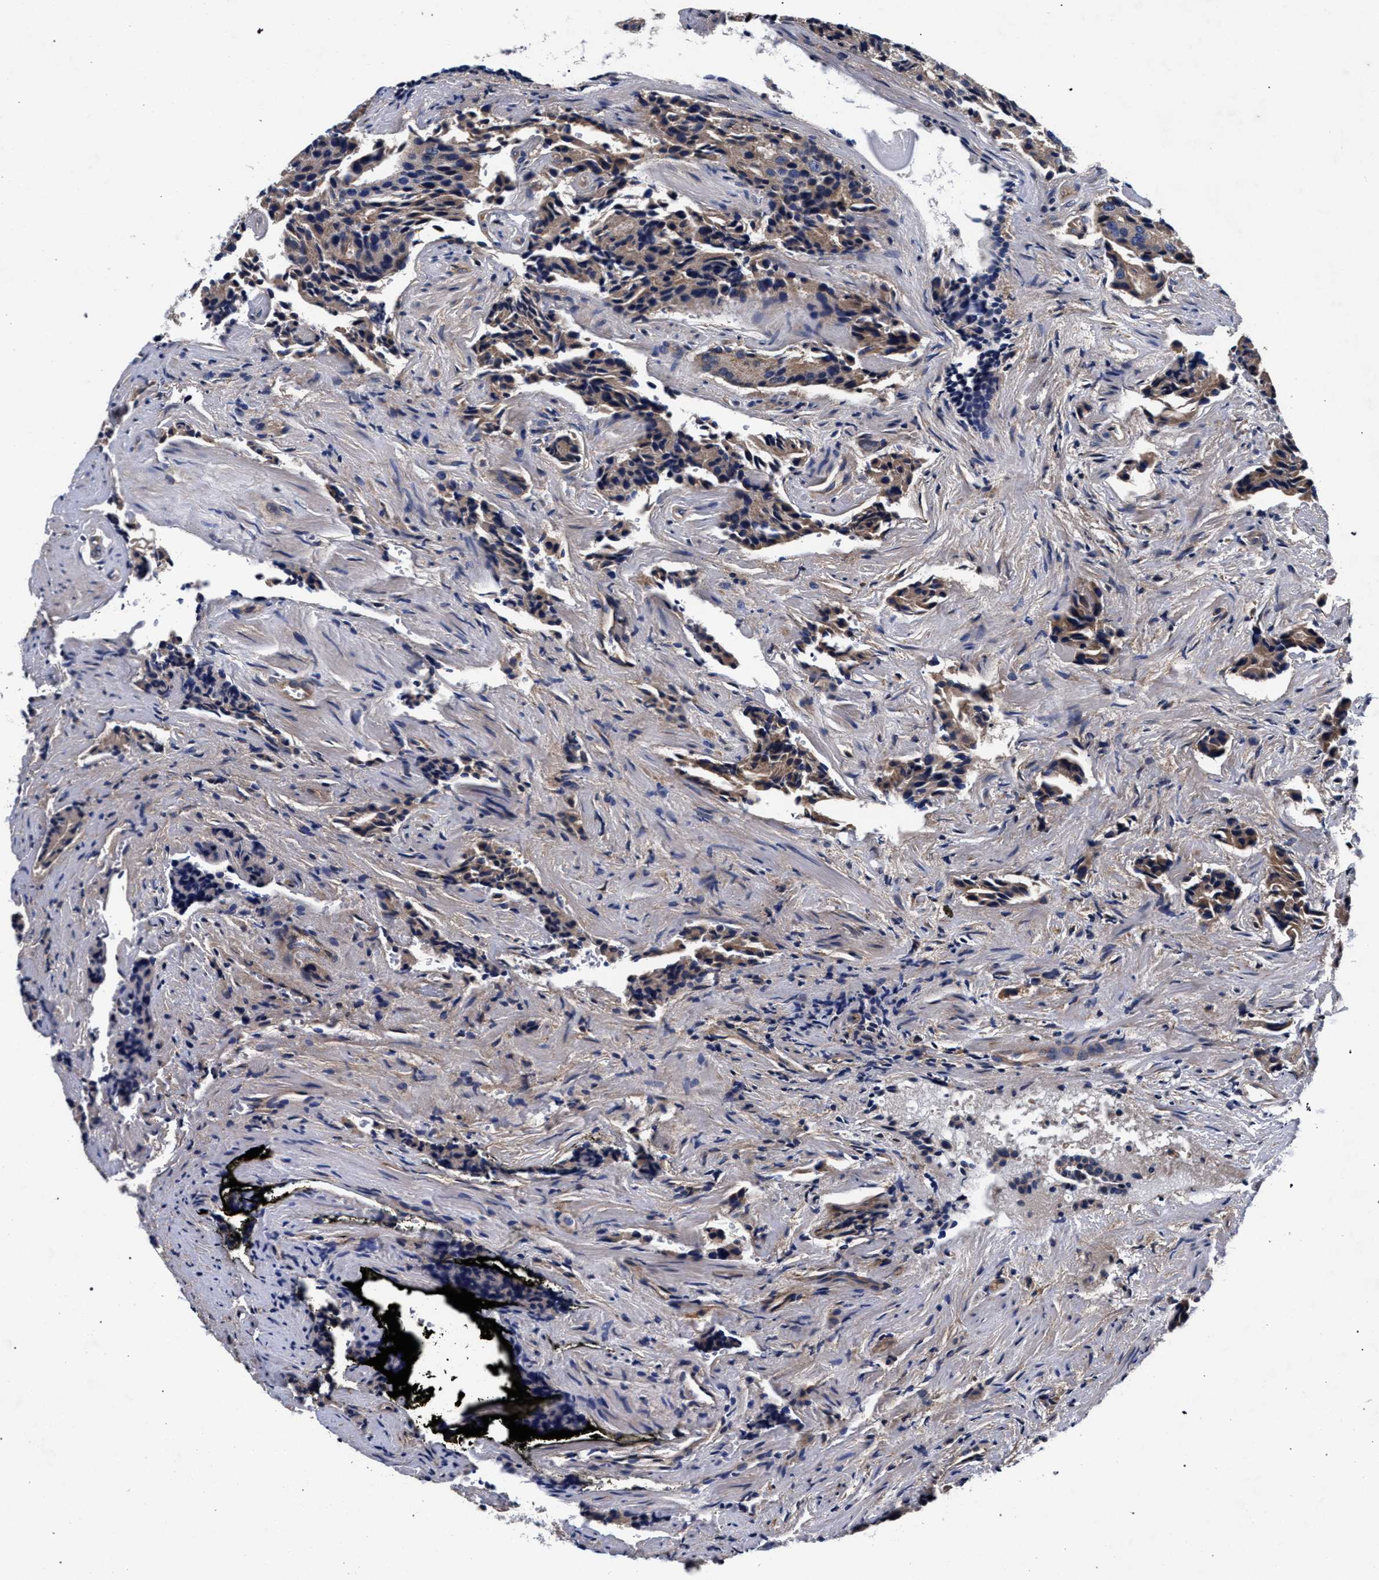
{"staining": {"intensity": "weak", "quantity": "25%-75%", "location": "cytoplasmic/membranous"}, "tissue": "prostate cancer", "cell_type": "Tumor cells", "image_type": "cancer", "snomed": [{"axis": "morphology", "description": "Adenocarcinoma, High grade"}, {"axis": "topography", "description": "Prostate"}], "caption": "An IHC image of neoplastic tissue is shown. Protein staining in brown labels weak cytoplasmic/membranous positivity in prostate cancer (adenocarcinoma (high-grade)) within tumor cells.", "gene": "CFAP95", "patient": {"sex": "male", "age": 58}}